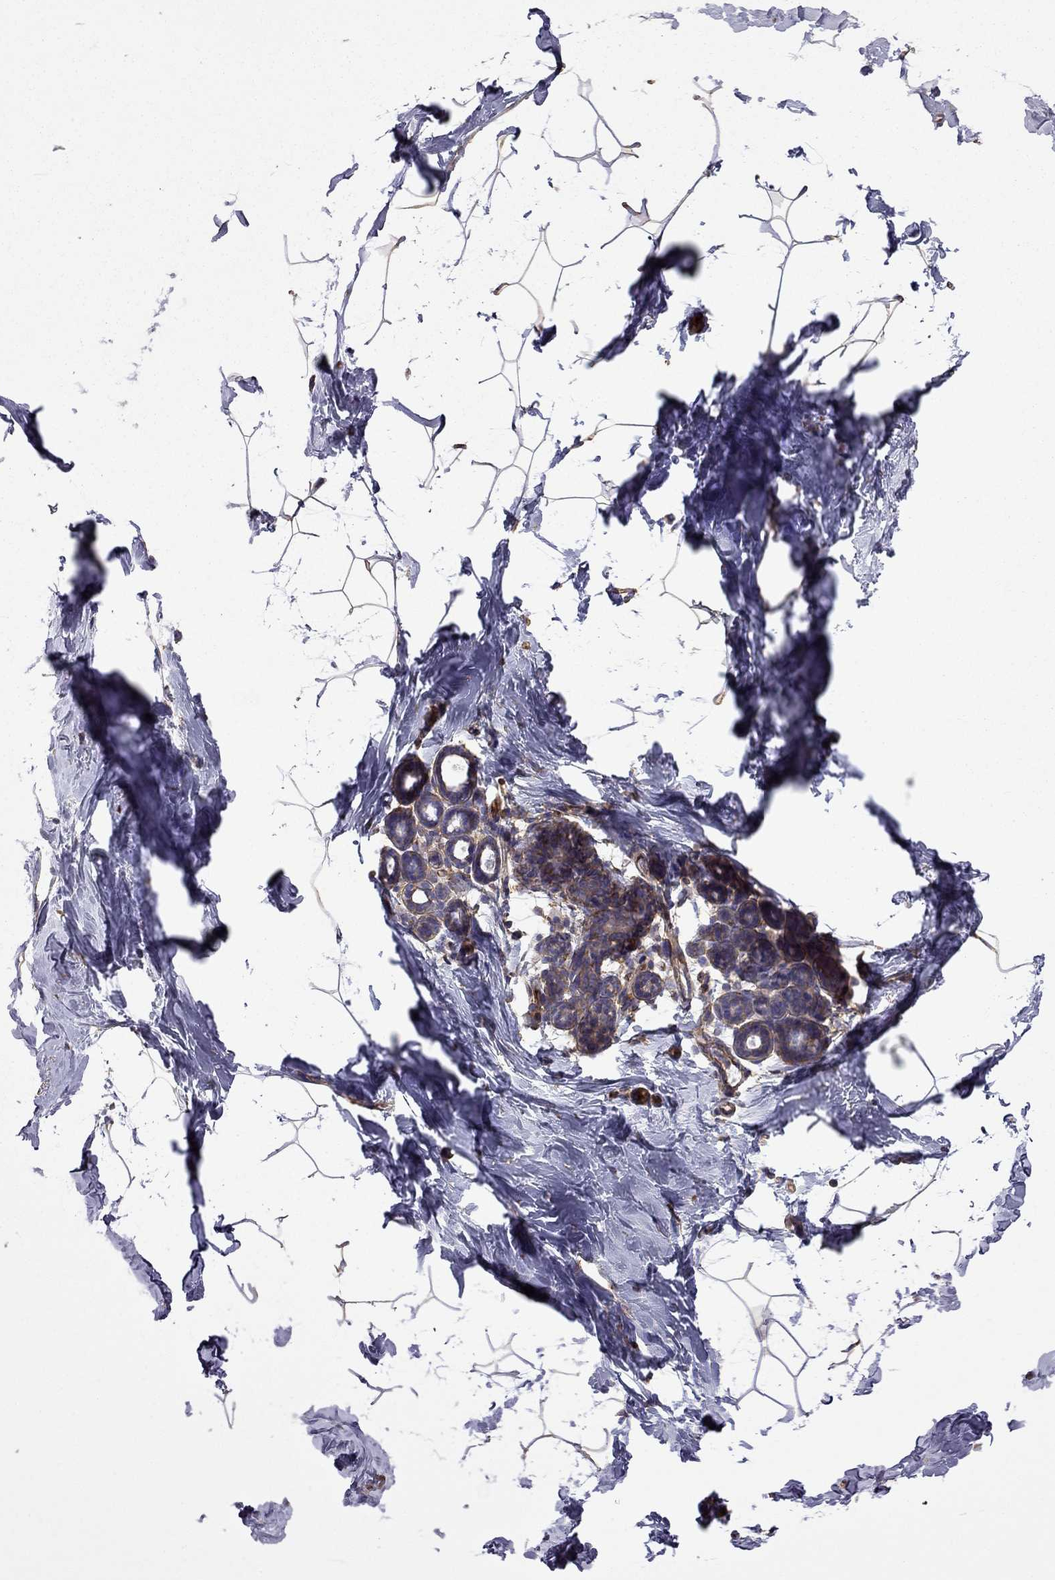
{"staining": {"intensity": "weak", "quantity": "<25%", "location": "cytoplasmic/membranous"}, "tissue": "breast", "cell_type": "Adipocytes", "image_type": "normal", "snomed": [{"axis": "morphology", "description": "Normal tissue, NOS"}, {"axis": "topography", "description": "Breast"}], "caption": "A high-resolution photomicrograph shows immunohistochemistry (IHC) staining of normal breast, which shows no significant positivity in adipocytes.", "gene": "MAP4", "patient": {"sex": "female", "age": 32}}